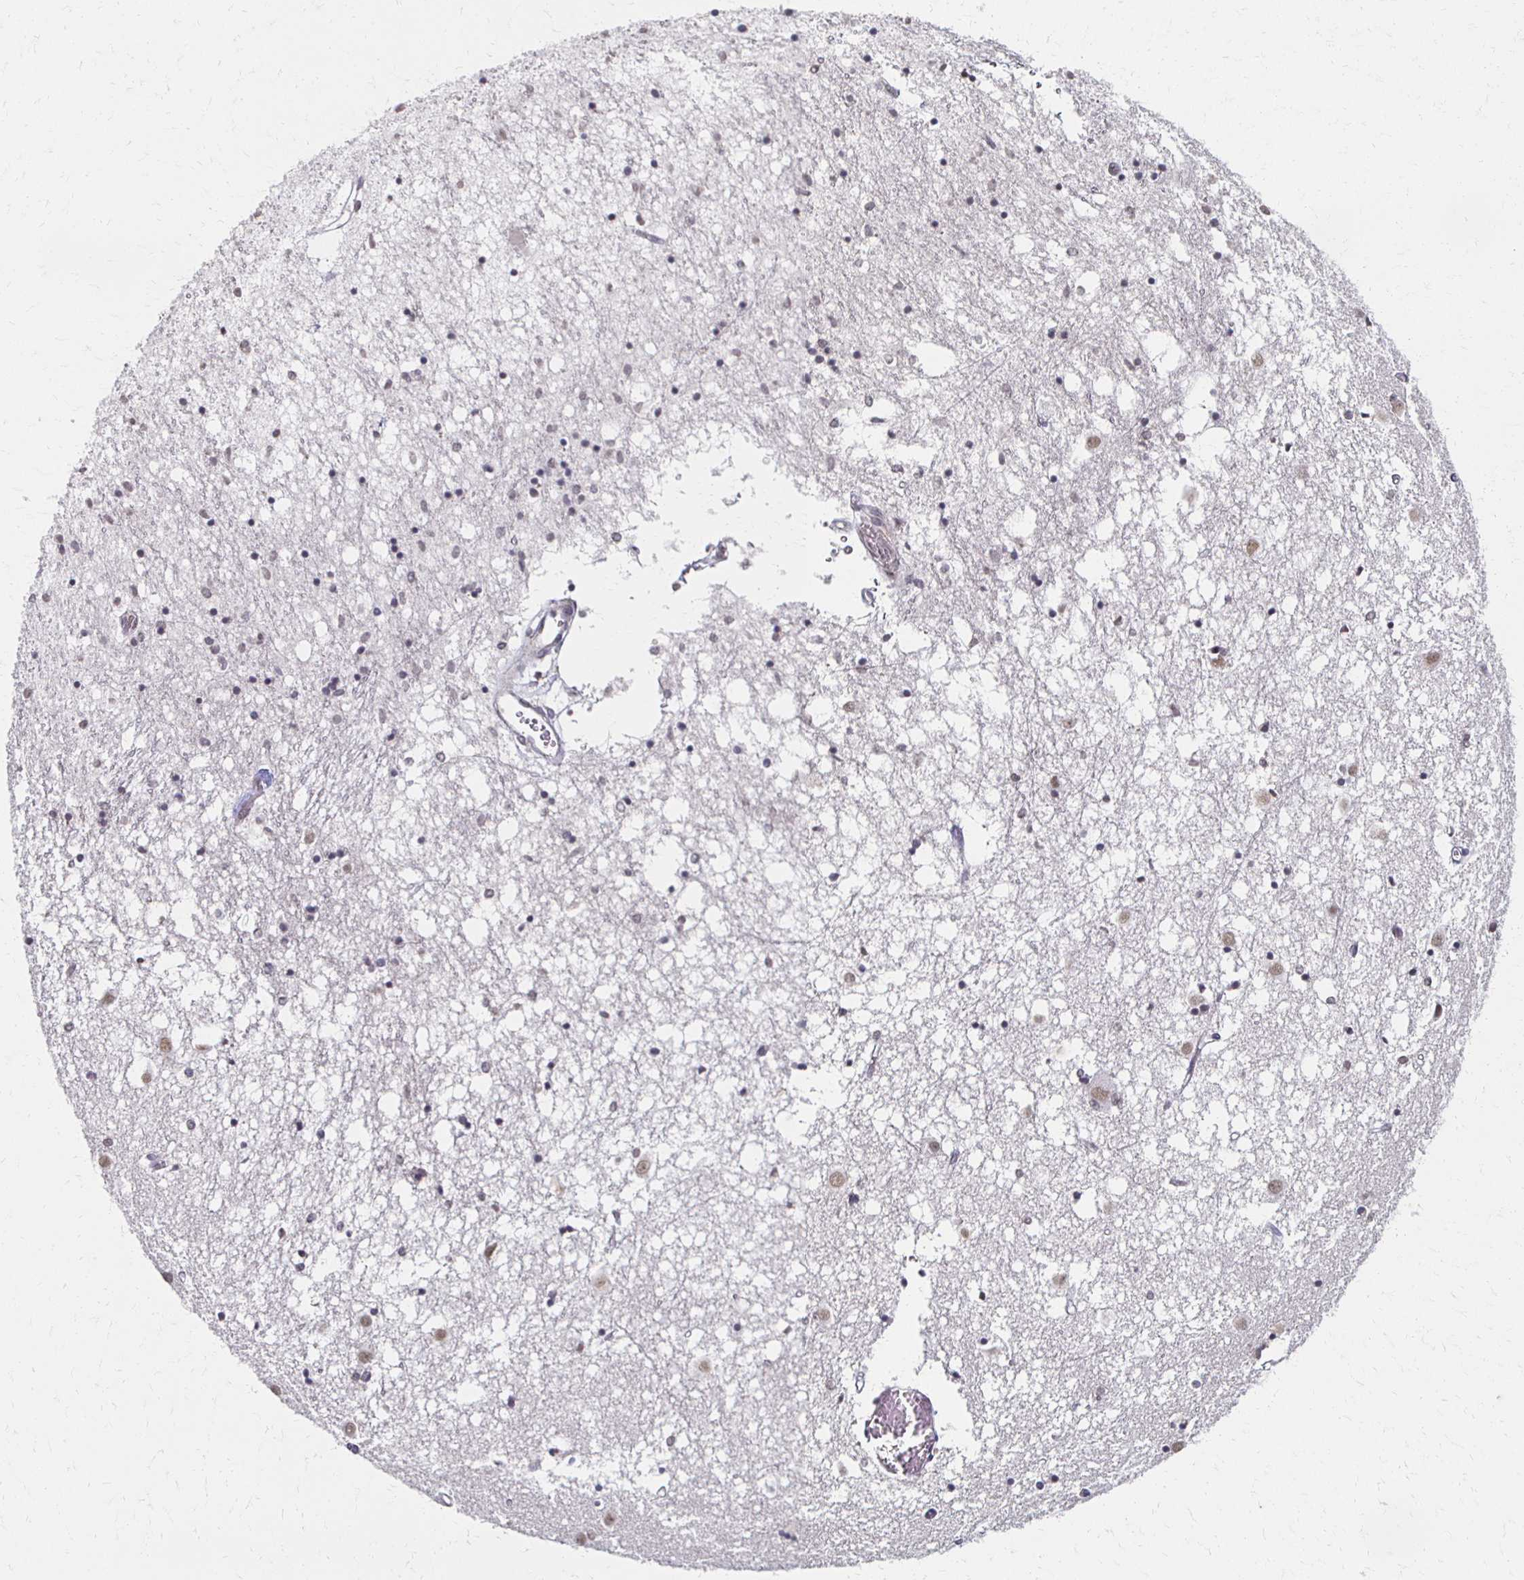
{"staining": {"intensity": "moderate", "quantity": "<25%", "location": "nuclear"}, "tissue": "caudate", "cell_type": "Glial cells", "image_type": "normal", "snomed": [{"axis": "morphology", "description": "Normal tissue, NOS"}, {"axis": "topography", "description": "Lateral ventricle wall"}], "caption": "High-magnification brightfield microscopy of unremarkable caudate stained with DAB (brown) and counterstained with hematoxylin (blue). glial cells exhibit moderate nuclear expression is present in about<25% of cells.", "gene": "DAB1", "patient": {"sex": "male", "age": 70}}